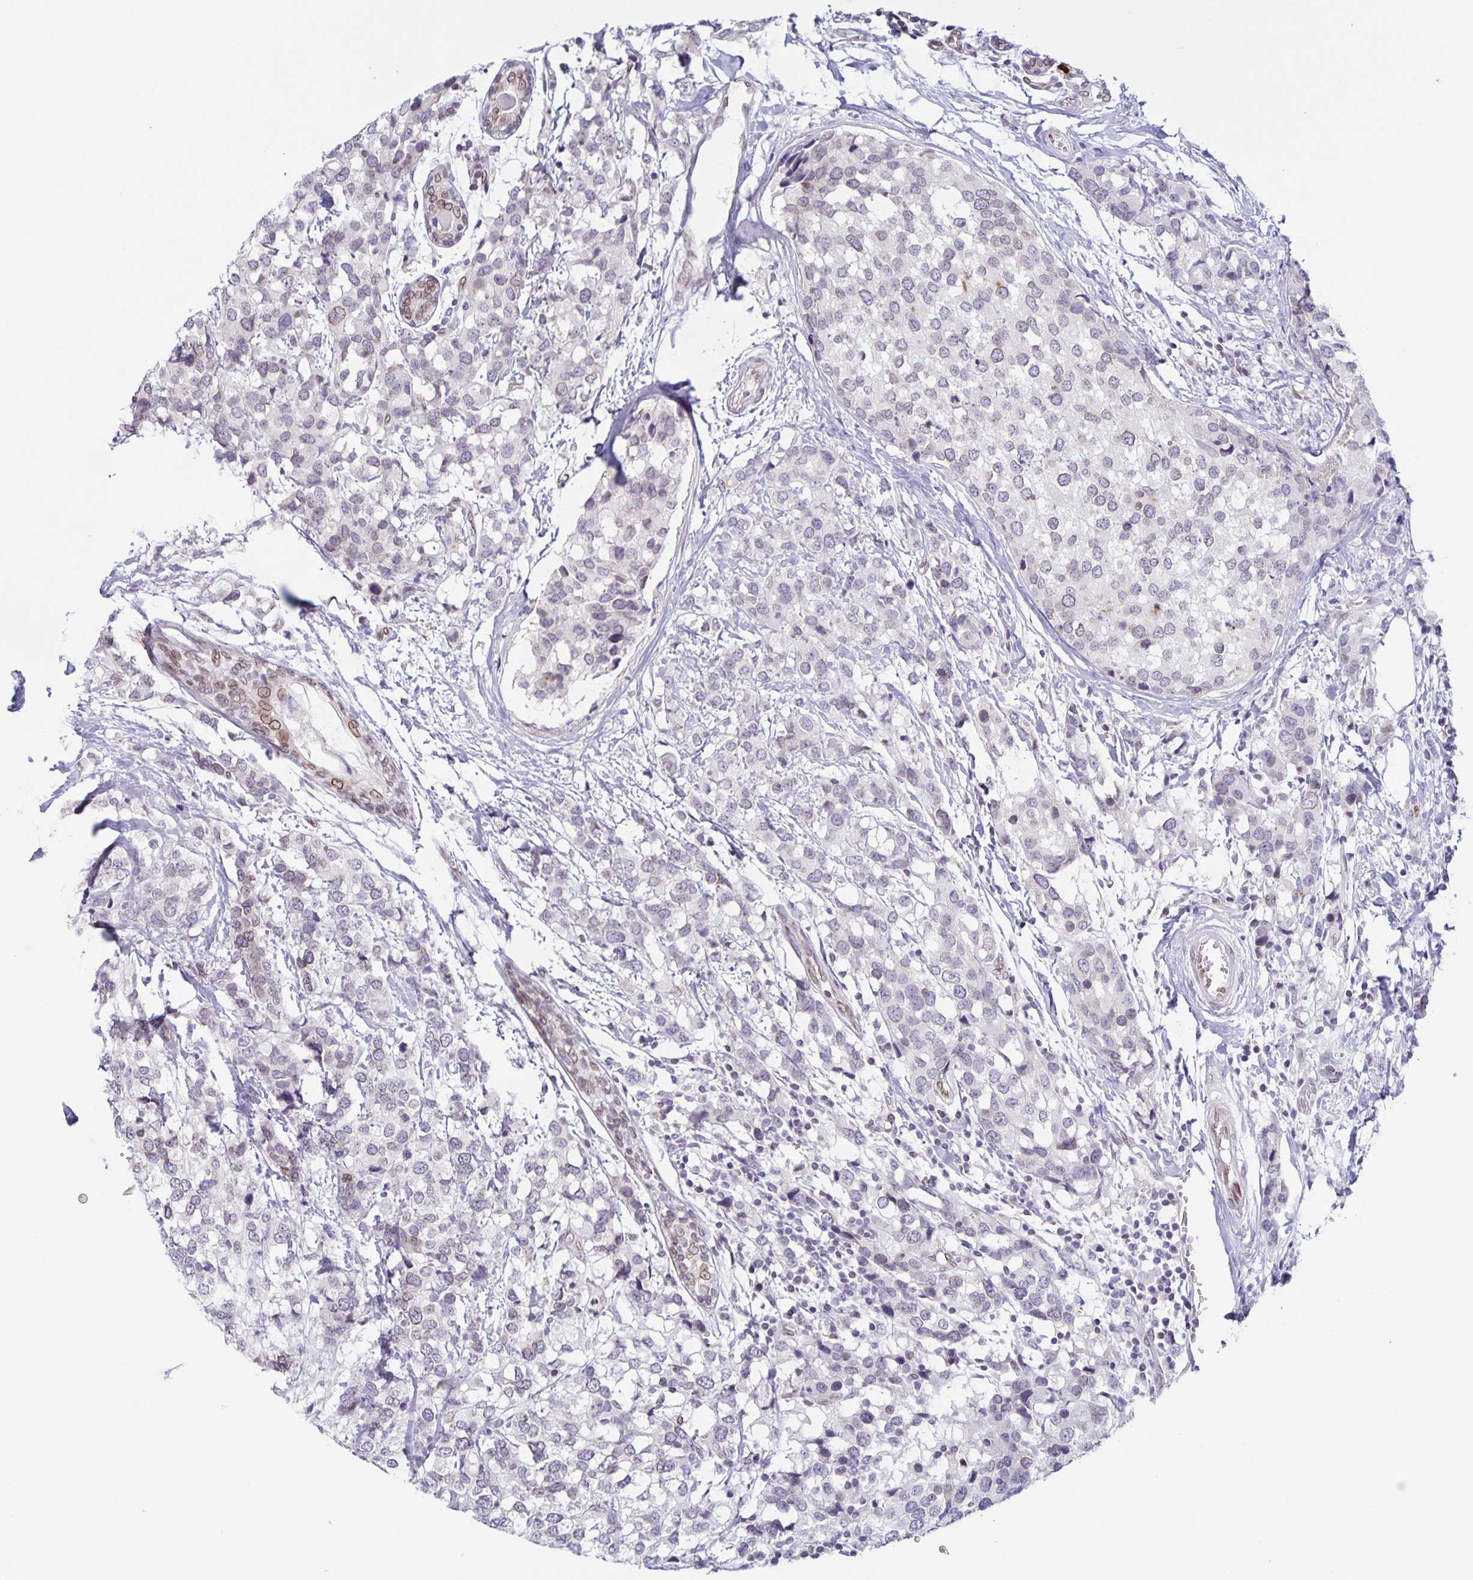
{"staining": {"intensity": "negative", "quantity": "none", "location": "none"}, "tissue": "breast cancer", "cell_type": "Tumor cells", "image_type": "cancer", "snomed": [{"axis": "morphology", "description": "Lobular carcinoma"}, {"axis": "topography", "description": "Breast"}], "caption": "This is an immunohistochemistry photomicrograph of breast lobular carcinoma. There is no positivity in tumor cells.", "gene": "SYNE2", "patient": {"sex": "female", "age": 59}}